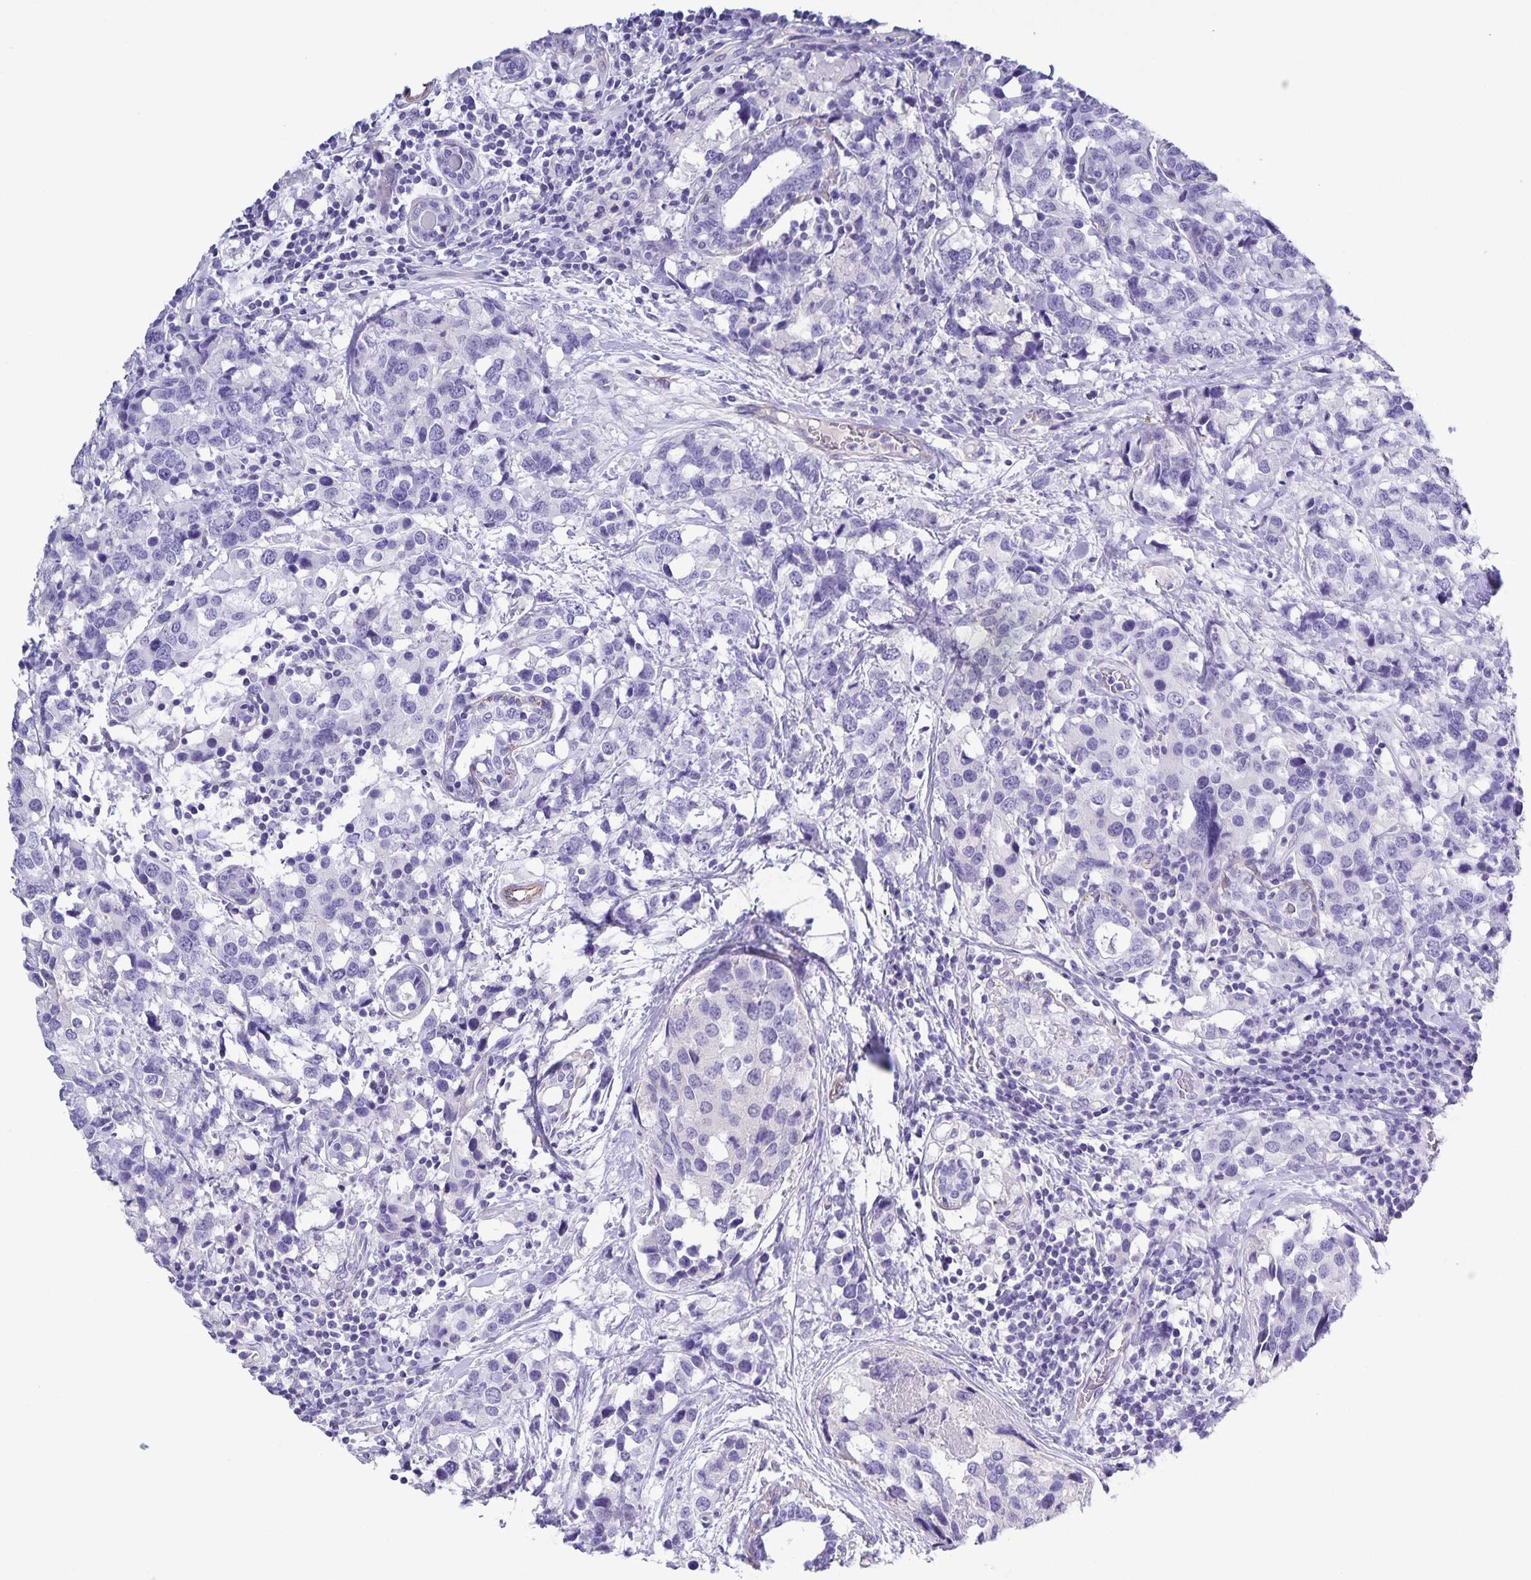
{"staining": {"intensity": "negative", "quantity": "none", "location": "none"}, "tissue": "breast cancer", "cell_type": "Tumor cells", "image_type": "cancer", "snomed": [{"axis": "morphology", "description": "Lobular carcinoma"}, {"axis": "topography", "description": "Breast"}], "caption": "Image shows no significant protein expression in tumor cells of breast lobular carcinoma.", "gene": "UBQLN3", "patient": {"sex": "female", "age": 59}}